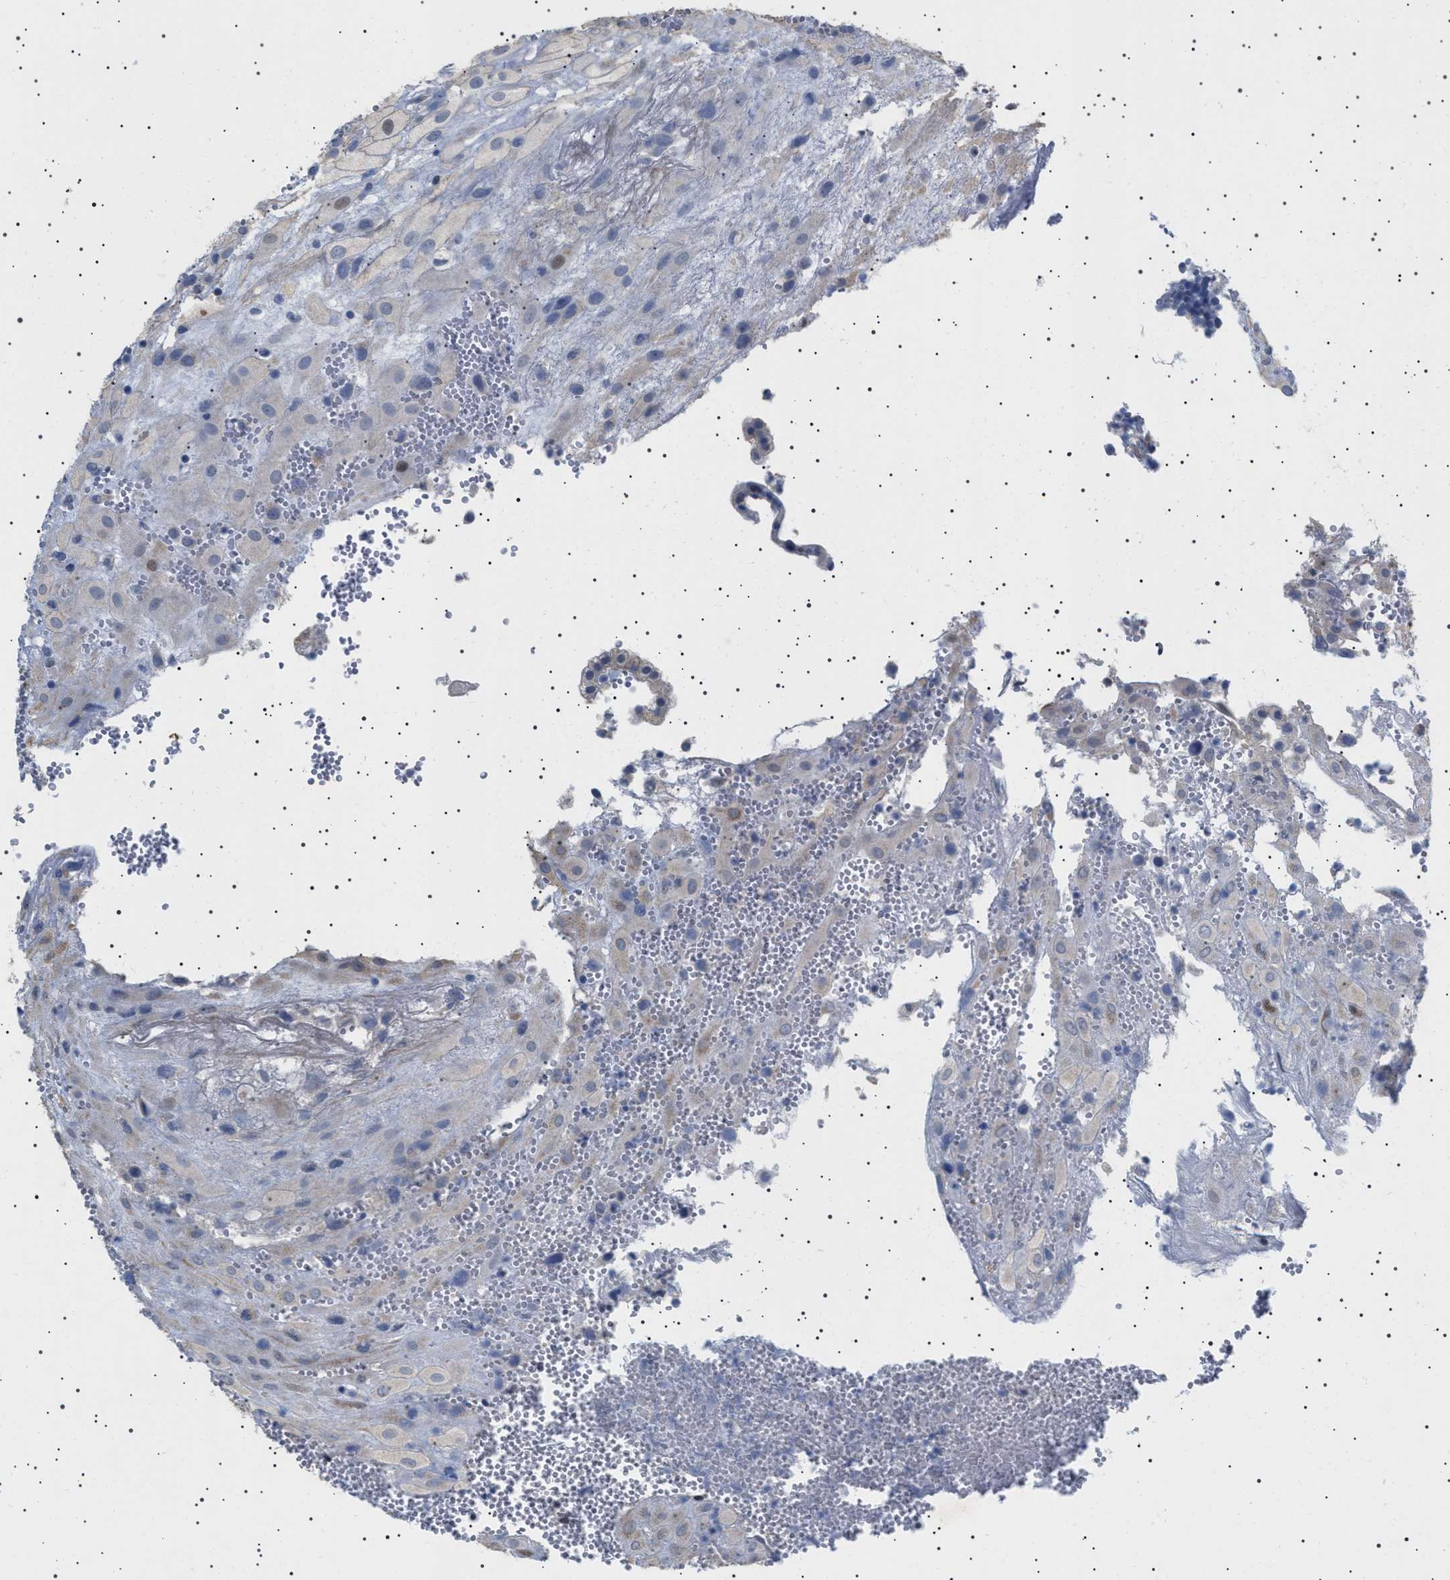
{"staining": {"intensity": "weak", "quantity": "<25%", "location": "cytoplasmic/membranous"}, "tissue": "placenta", "cell_type": "Decidual cells", "image_type": "normal", "snomed": [{"axis": "morphology", "description": "Normal tissue, NOS"}, {"axis": "topography", "description": "Placenta"}], "caption": "High power microscopy image of an immunohistochemistry photomicrograph of normal placenta, revealing no significant positivity in decidual cells.", "gene": "HTR1A", "patient": {"sex": "female", "age": 18}}